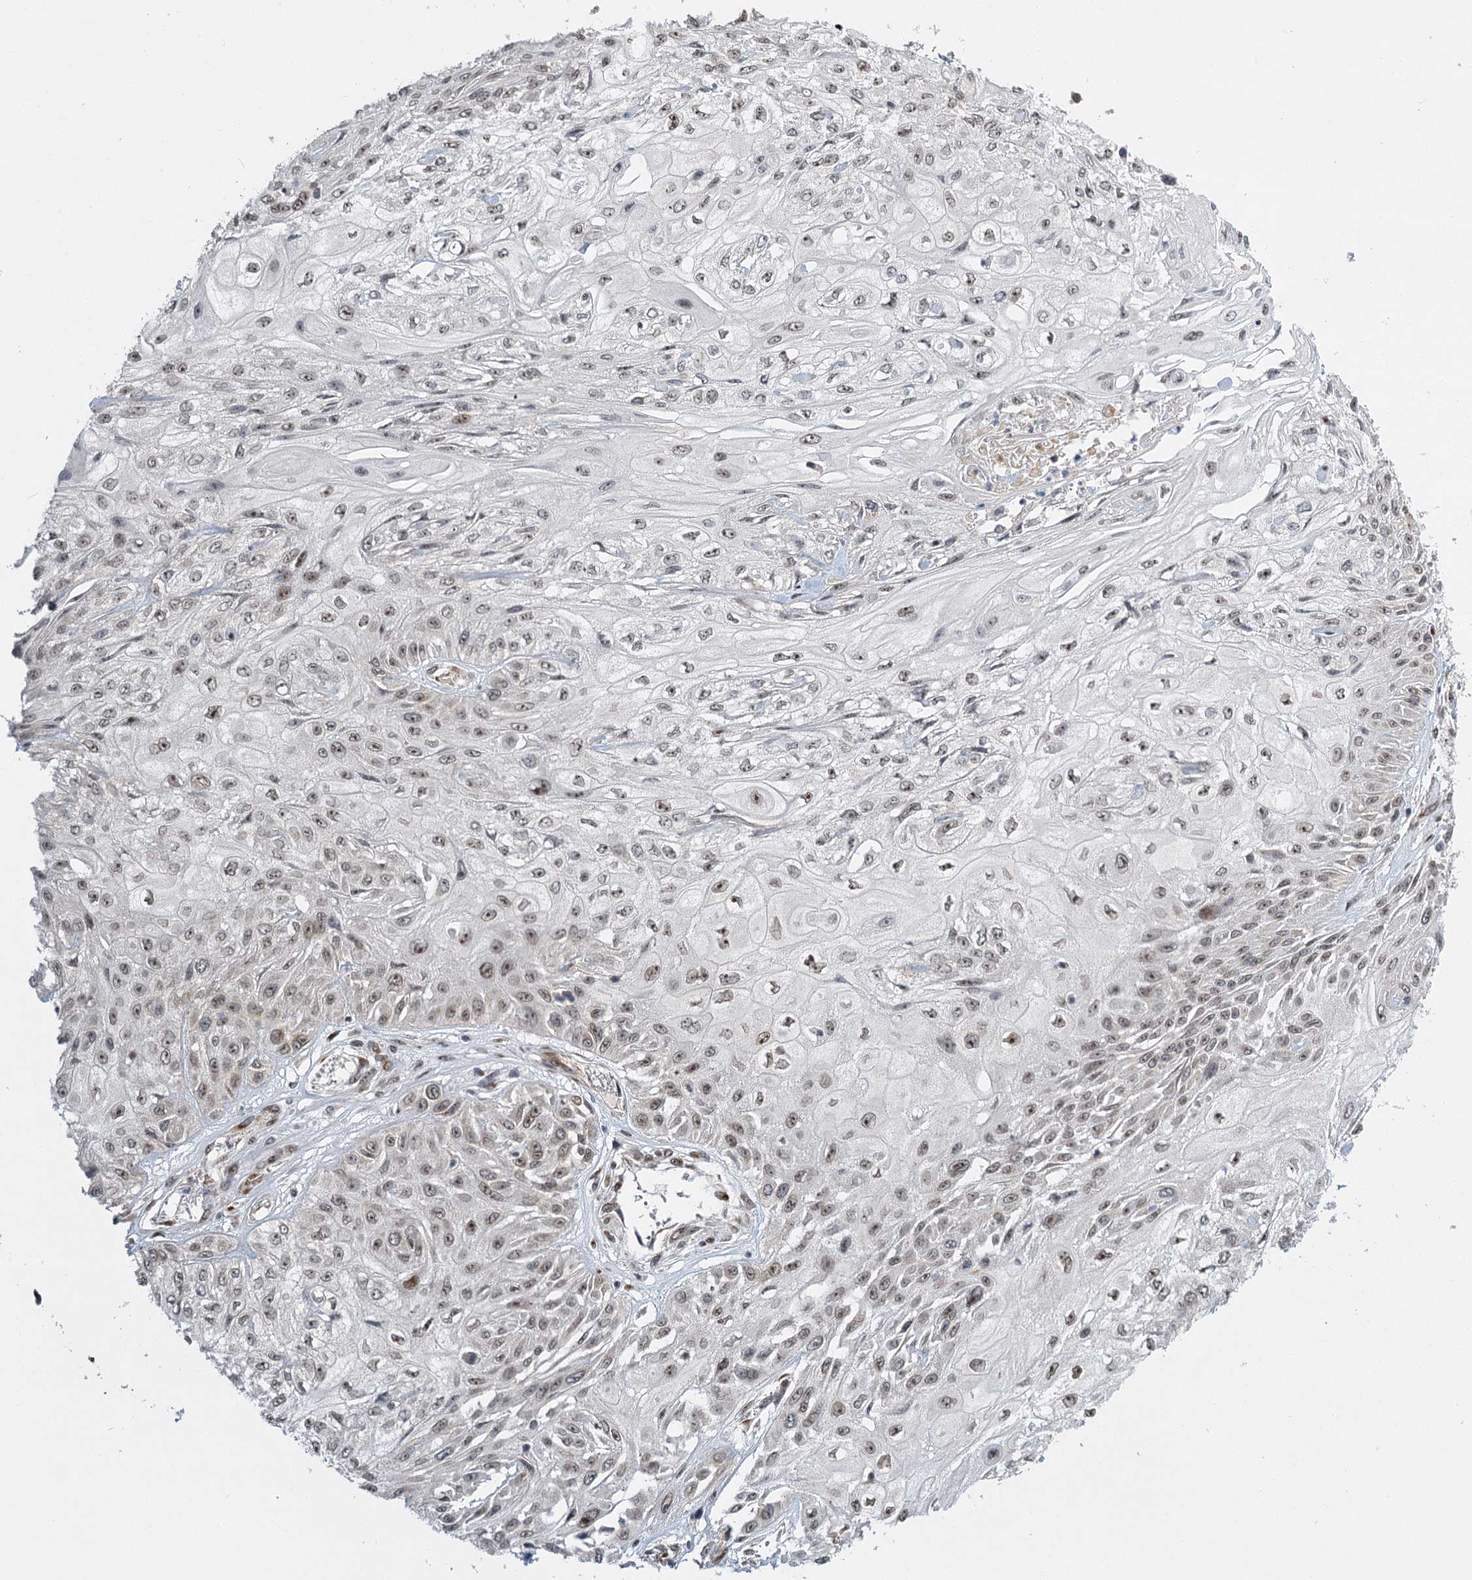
{"staining": {"intensity": "weak", "quantity": "25%-75%", "location": "nuclear"}, "tissue": "skin cancer", "cell_type": "Tumor cells", "image_type": "cancer", "snomed": [{"axis": "morphology", "description": "Squamous cell carcinoma, NOS"}, {"axis": "morphology", "description": "Squamous cell carcinoma, metastatic, NOS"}, {"axis": "topography", "description": "Skin"}, {"axis": "topography", "description": "Lymph node"}], "caption": "Skin cancer stained for a protein shows weak nuclear positivity in tumor cells.", "gene": "TREX1", "patient": {"sex": "male", "age": 75}}